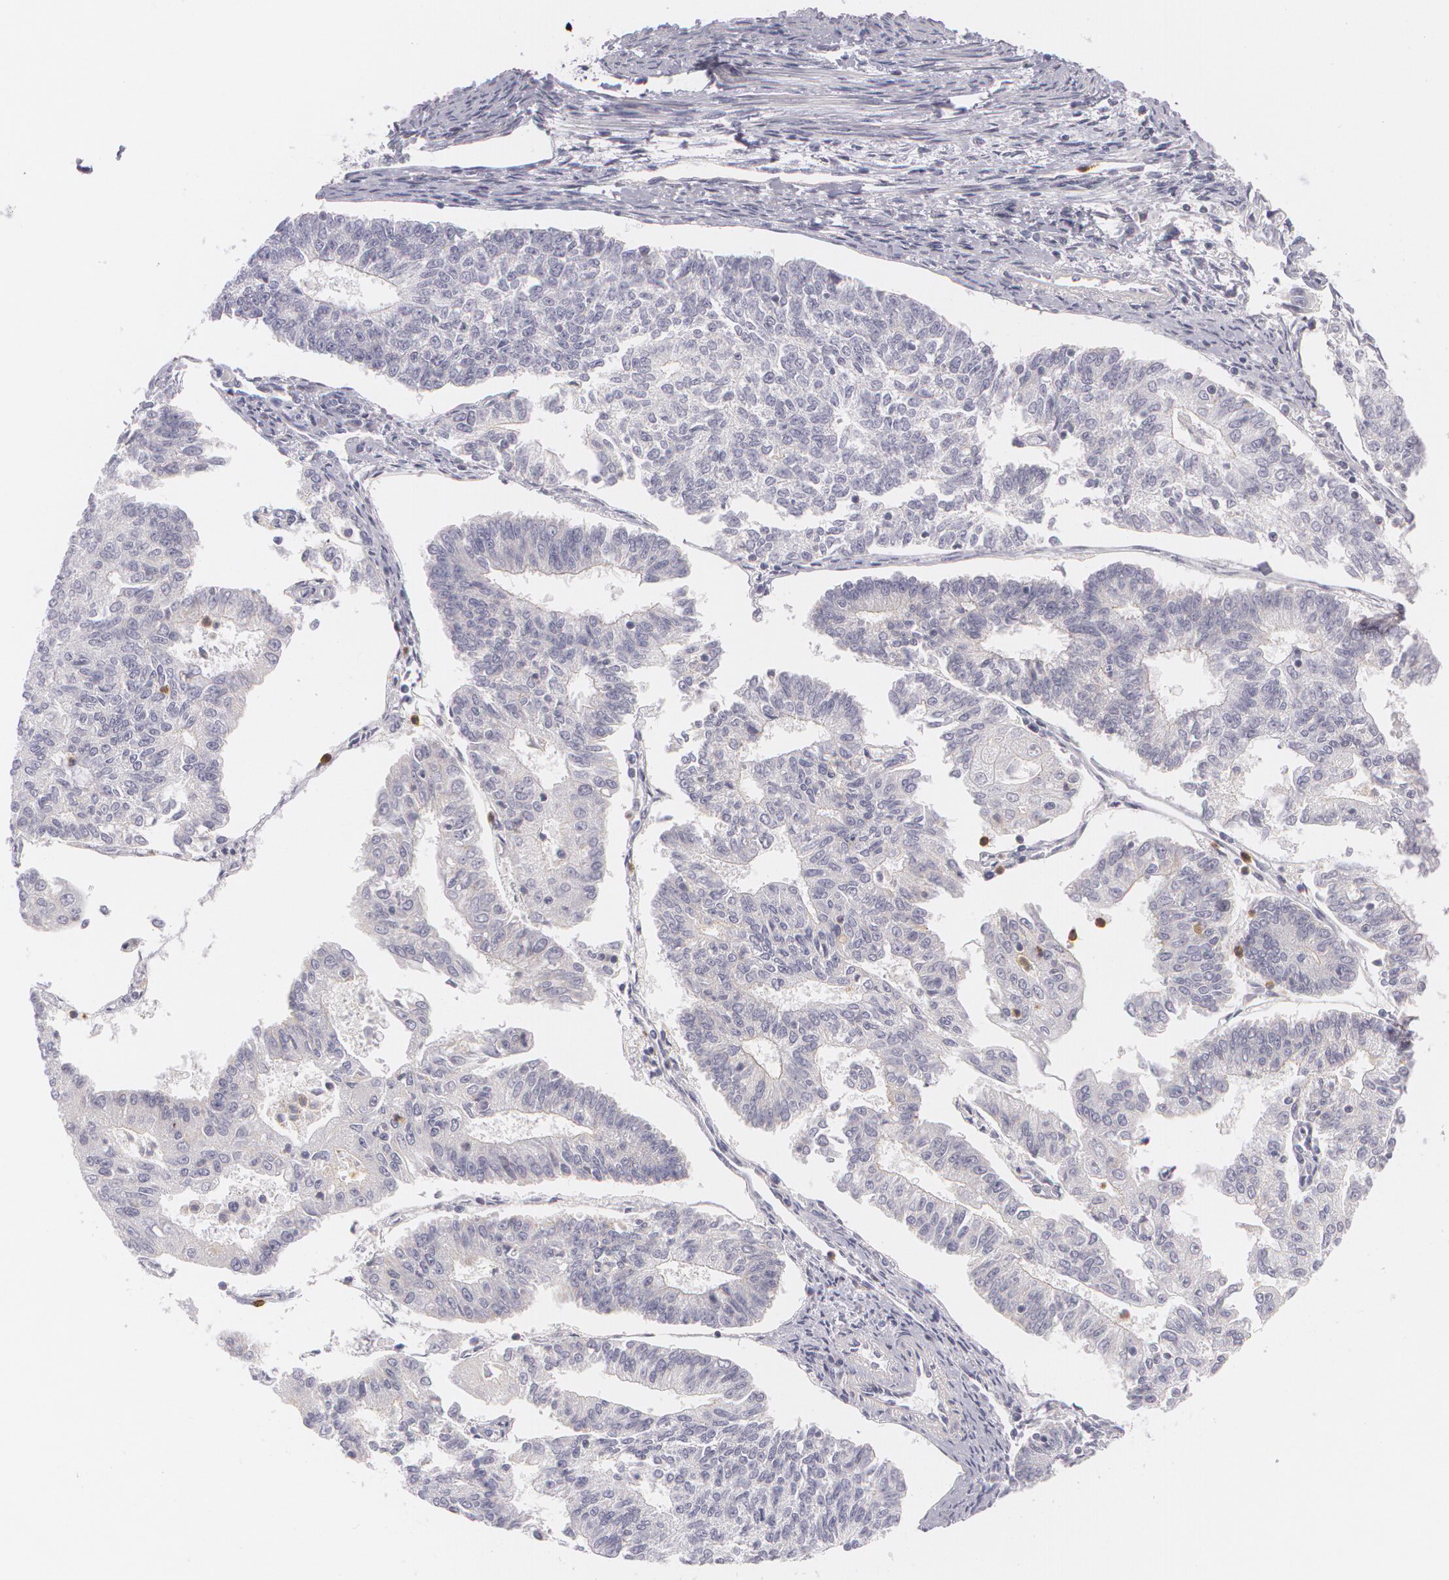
{"staining": {"intensity": "negative", "quantity": "none", "location": "none"}, "tissue": "endometrial cancer", "cell_type": "Tumor cells", "image_type": "cancer", "snomed": [{"axis": "morphology", "description": "Adenocarcinoma, NOS"}, {"axis": "topography", "description": "Endometrium"}], "caption": "Tumor cells show no significant positivity in endometrial adenocarcinoma.", "gene": "FAM181A", "patient": {"sex": "female", "age": 56}}